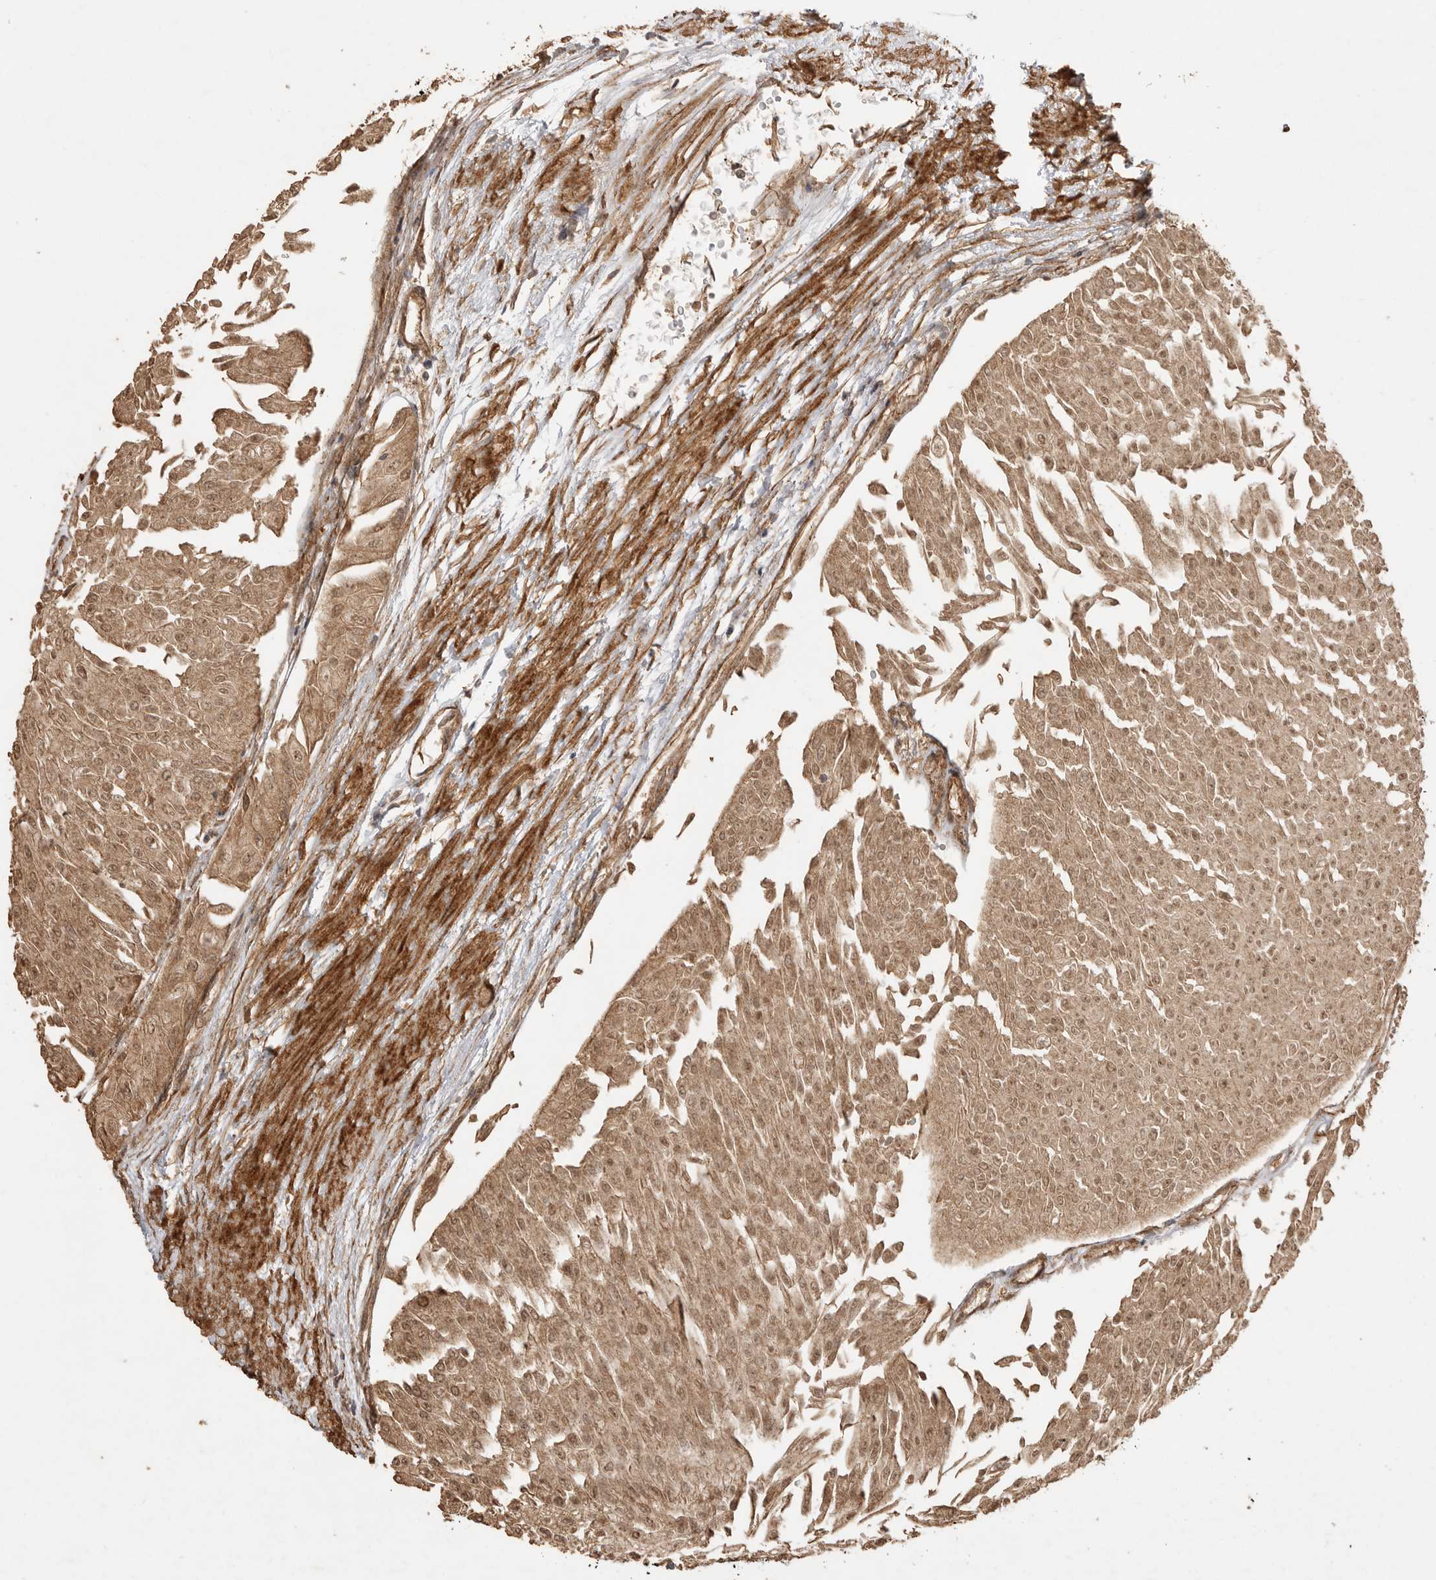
{"staining": {"intensity": "moderate", "quantity": ">75%", "location": "cytoplasmic/membranous,nuclear"}, "tissue": "urothelial cancer", "cell_type": "Tumor cells", "image_type": "cancer", "snomed": [{"axis": "morphology", "description": "Urothelial carcinoma, Low grade"}, {"axis": "topography", "description": "Urinary bladder"}], "caption": "Urothelial carcinoma (low-grade) stained with IHC displays moderate cytoplasmic/membranous and nuclear positivity in approximately >75% of tumor cells.", "gene": "BOC", "patient": {"sex": "male", "age": 67}}